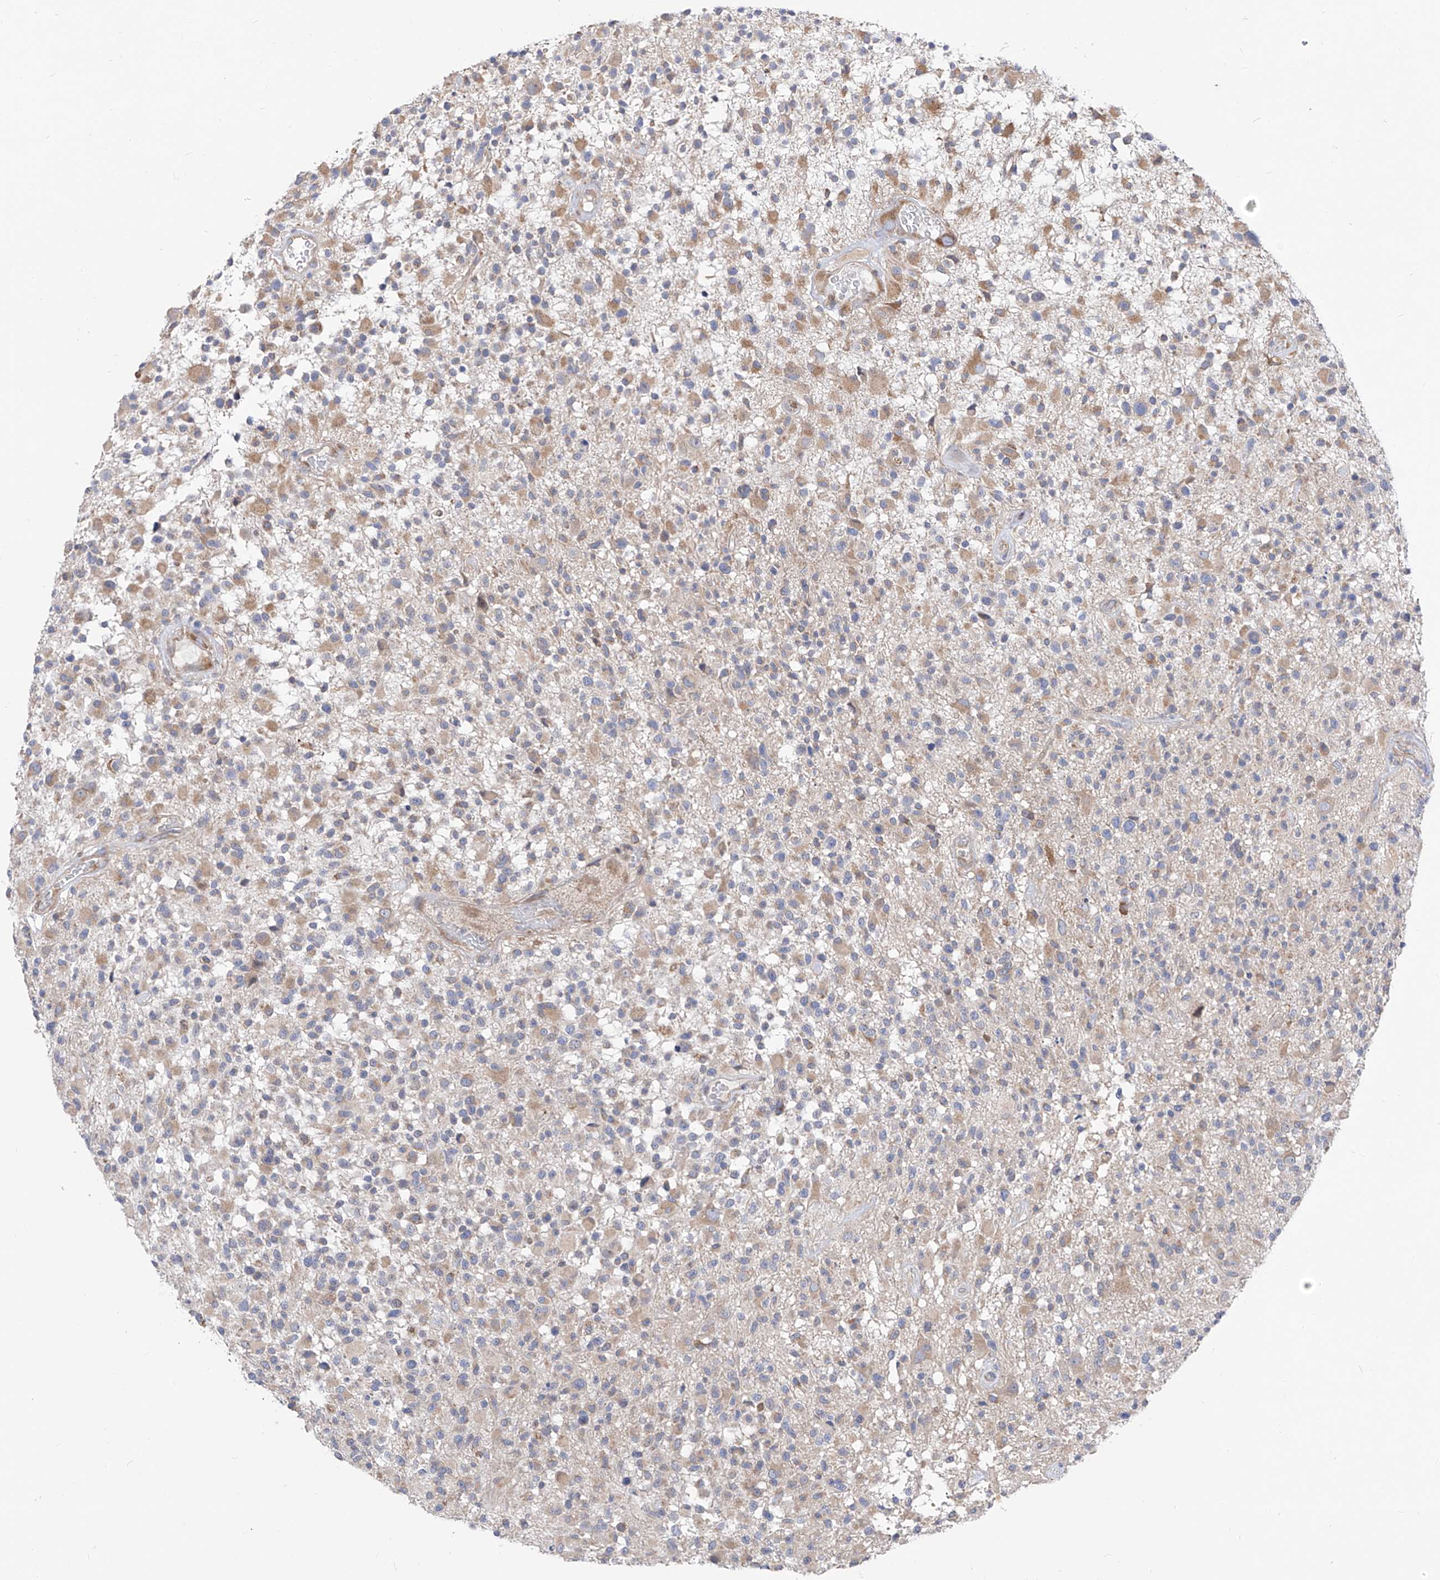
{"staining": {"intensity": "weak", "quantity": "25%-75%", "location": "cytoplasmic/membranous"}, "tissue": "glioma", "cell_type": "Tumor cells", "image_type": "cancer", "snomed": [{"axis": "morphology", "description": "Glioma, malignant, High grade"}, {"axis": "morphology", "description": "Glioblastoma, NOS"}, {"axis": "topography", "description": "Brain"}], "caption": "Immunohistochemical staining of glioma exhibits weak cytoplasmic/membranous protein positivity in about 25%-75% of tumor cells.", "gene": "UFL1", "patient": {"sex": "male", "age": 60}}